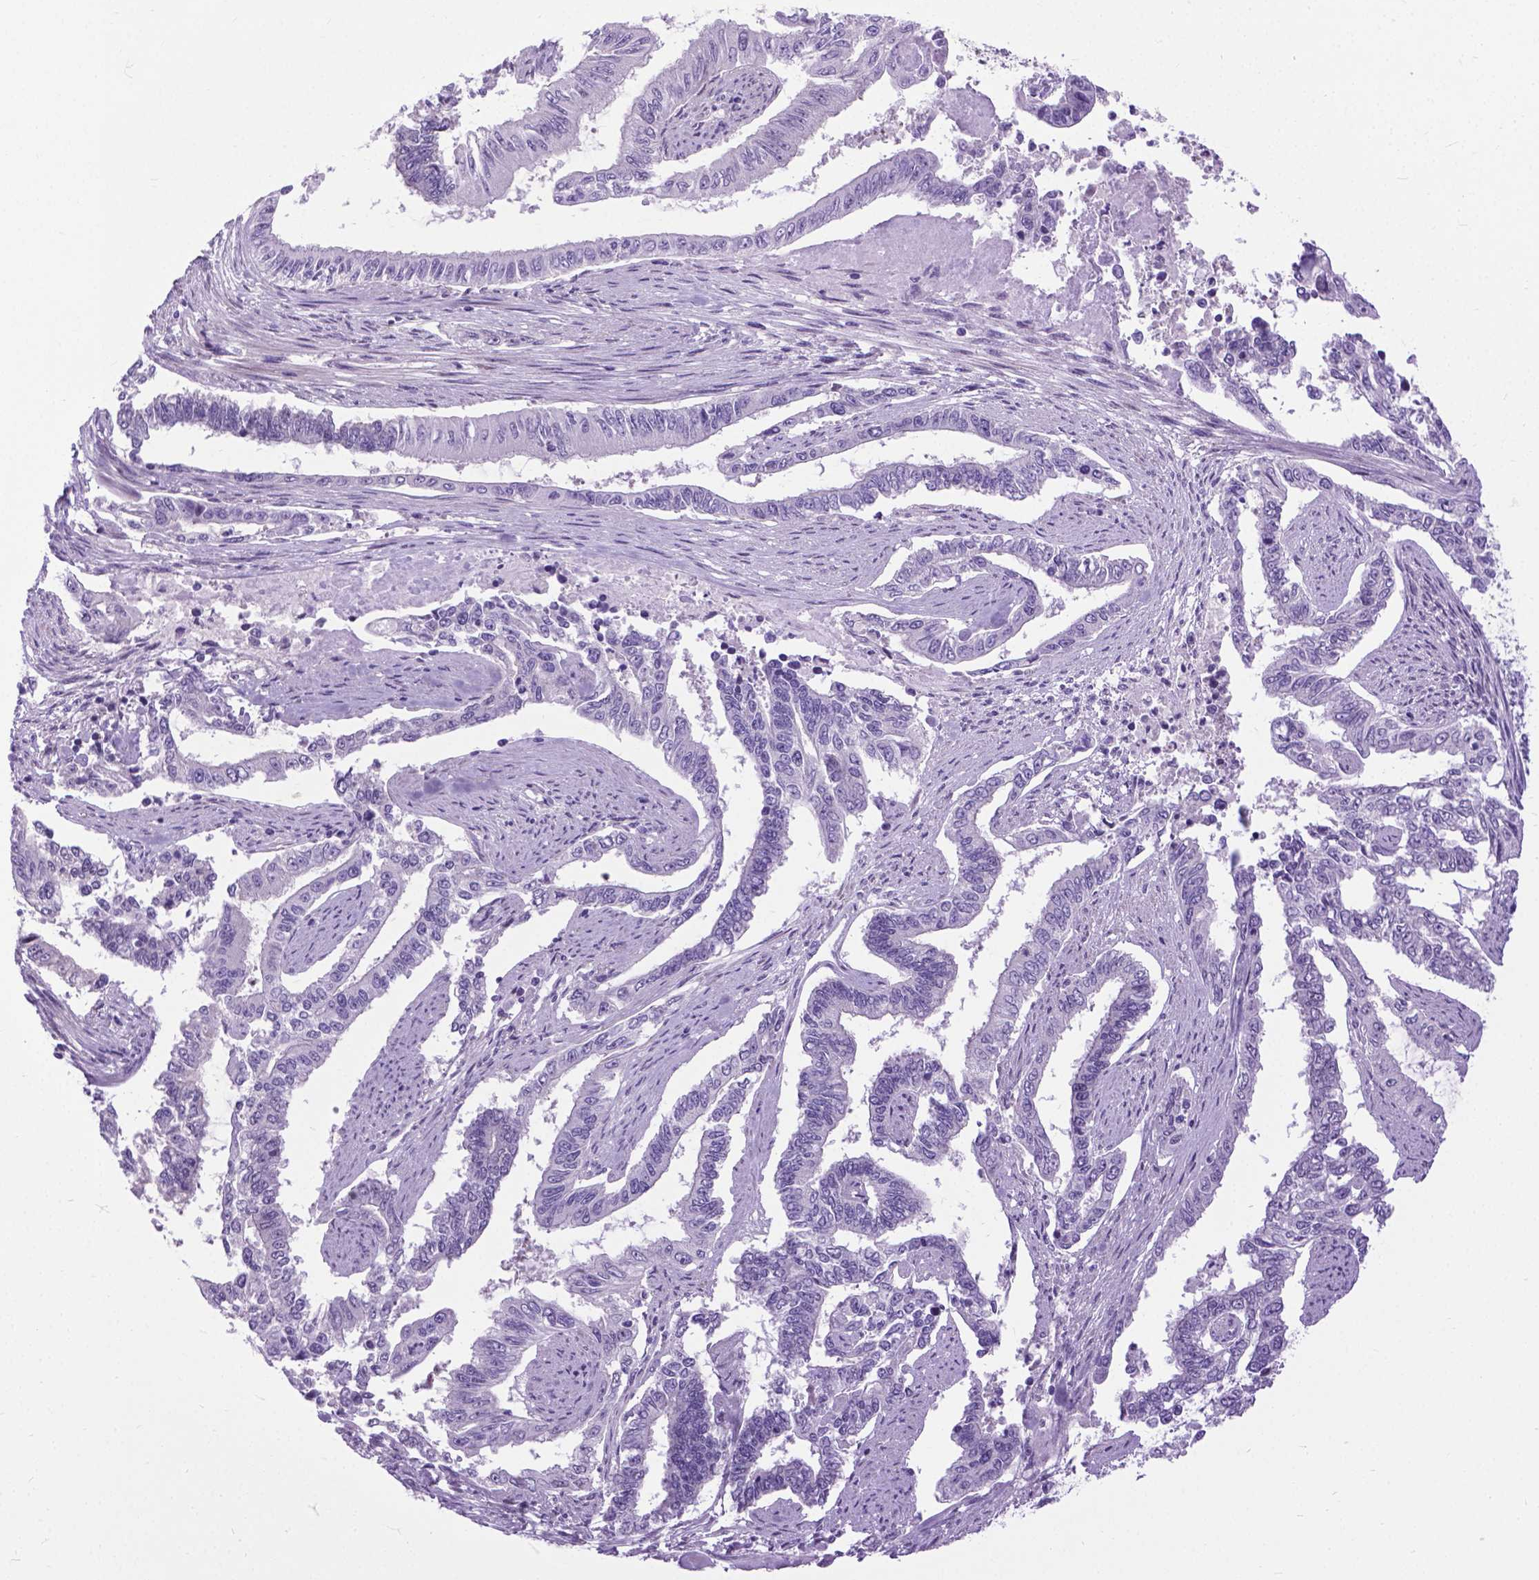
{"staining": {"intensity": "negative", "quantity": "none", "location": "none"}, "tissue": "endometrial cancer", "cell_type": "Tumor cells", "image_type": "cancer", "snomed": [{"axis": "morphology", "description": "Adenocarcinoma, NOS"}, {"axis": "topography", "description": "Uterus"}], "caption": "DAB immunohistochemical staining of human endometrial adenocarcinoma demonstrates no significant expression in tumor cells.", "gene": "APCDD1L", "patient": {"sex": "female", "age": 59}}